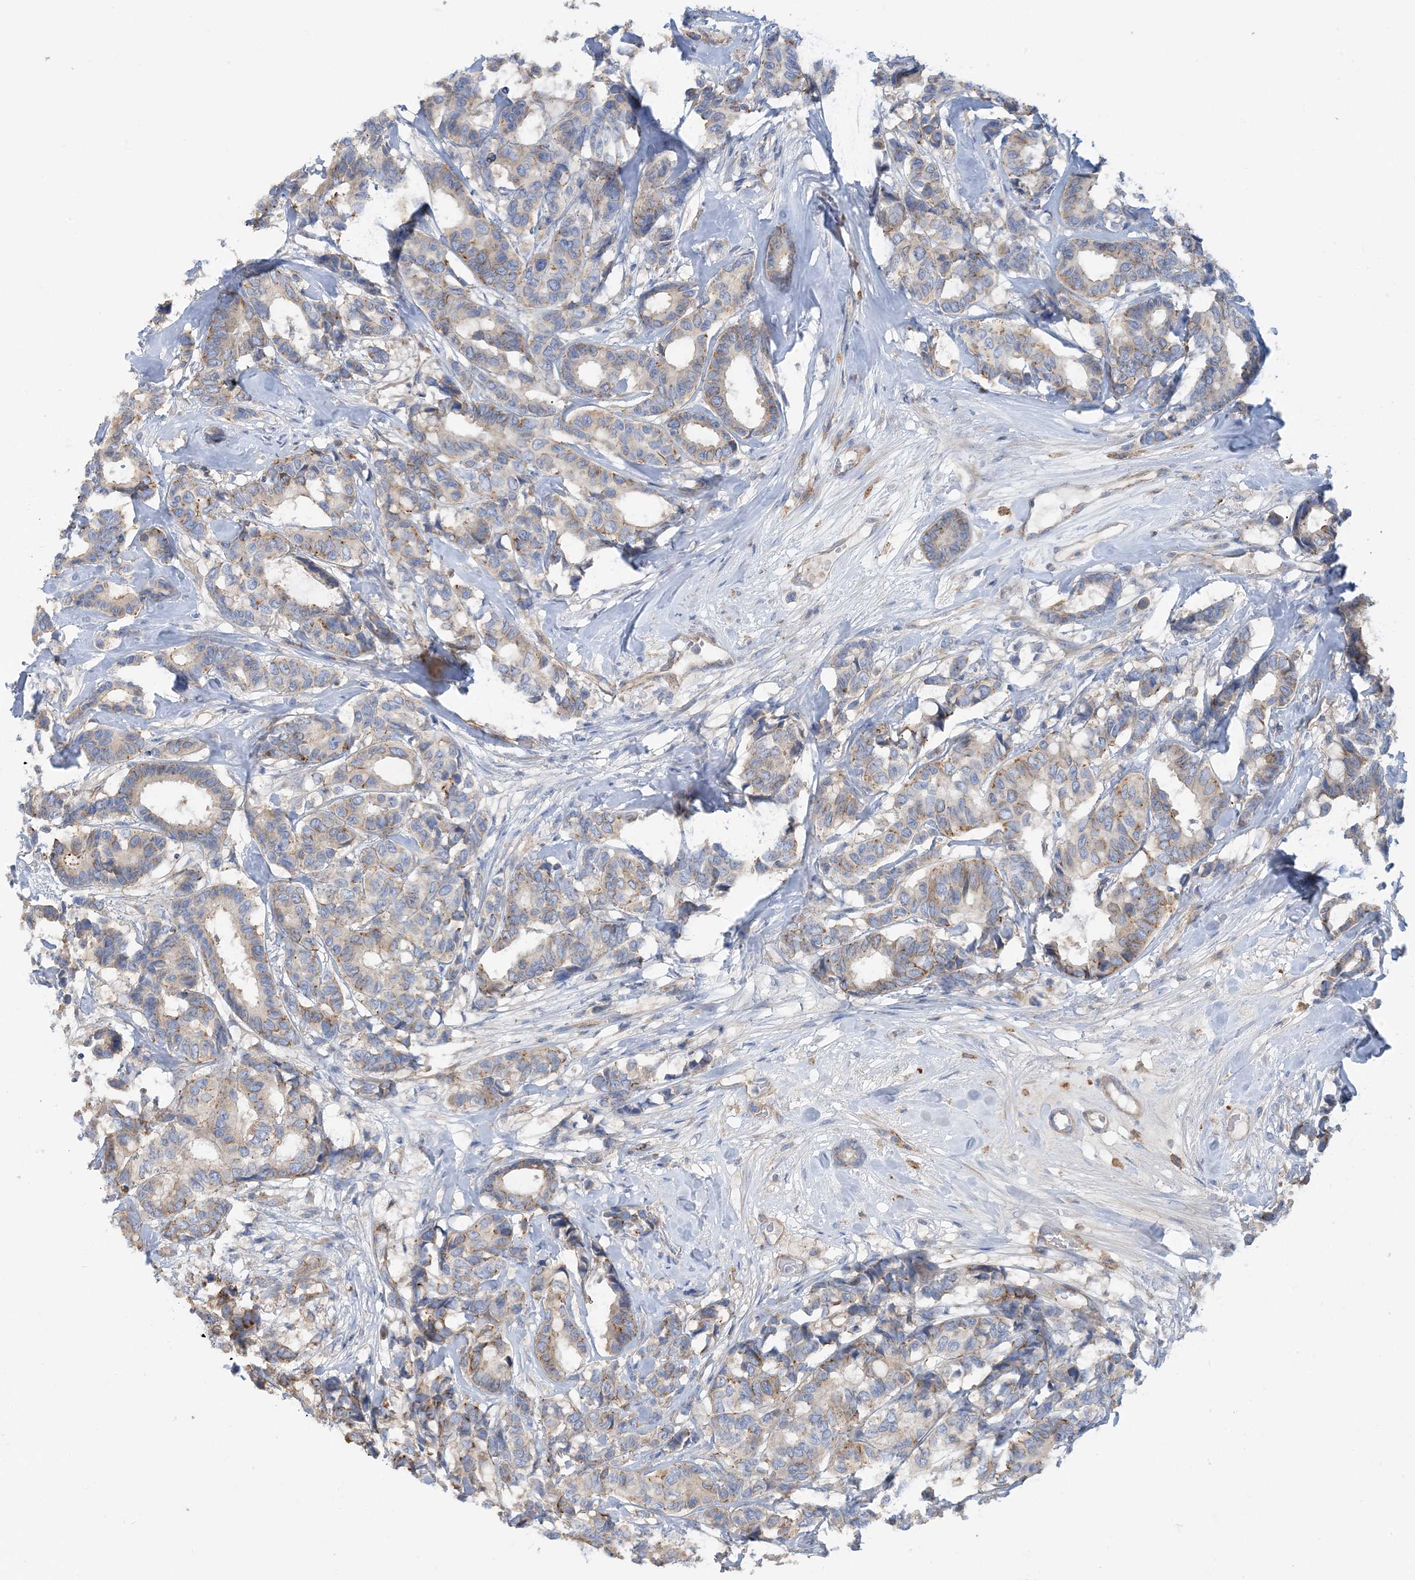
{"staining": {"intensity": "weak", "quantity": "25%-75%", "location": "cytoplasmic/membranous"}, "tissue": "breast cancer", "cell_type": "Tumor cells", "image_type": "cancer", "snomed": [{"axis": "morphology", "description": "Duct carcinoma"}, {"axis": "topography", "description": "Breast"}], "caption": "Breast cancer (invasive ductal carcinoma) stained for a protein (brown) exhibits weak cytoplasmic/membranous positive expression in about 25%-75% of tumor cells.", "gene": "CALHM5", "patient": {"sex": "female", "age": 87}}